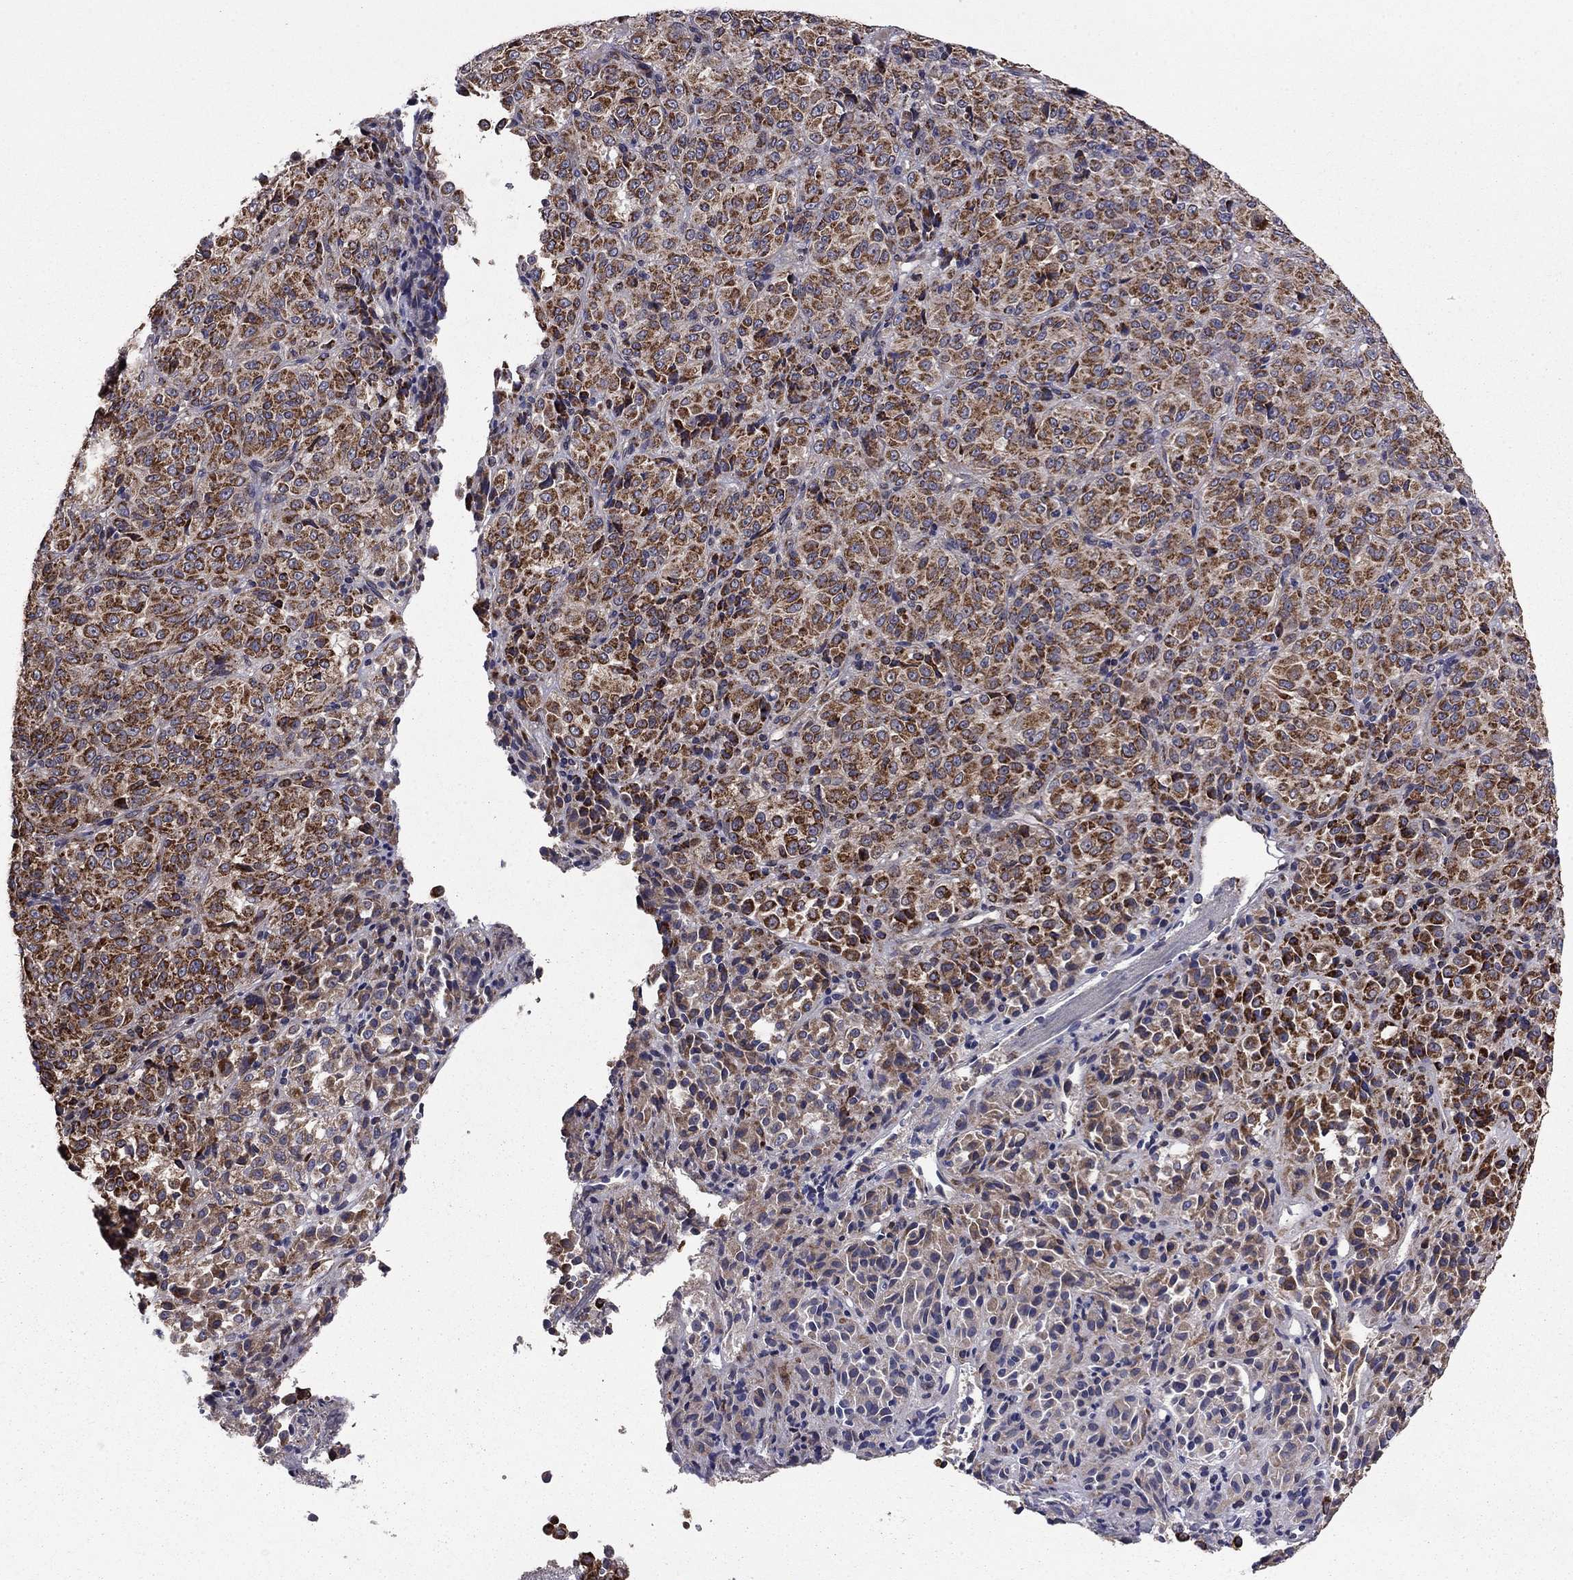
{"staining": {"intensity": "strong", "quantity": ">75%", "location": "cytoplasmic/membranous"}, "tissue": "melanoma", "cell_type": "Tumor cells", "image_type": "cancer", "snomed": [{"axis": "morphology", "description": "Malignant melanoma, Metastatic site"}, {"axis": "topography", "description": "Brain"}], "caption": "Human melanoma stained with a protein marker exhibits strong staining in tumor cells.", "gene": "NKIRAS1", "patient": {"sex": "female", "age": 56}}